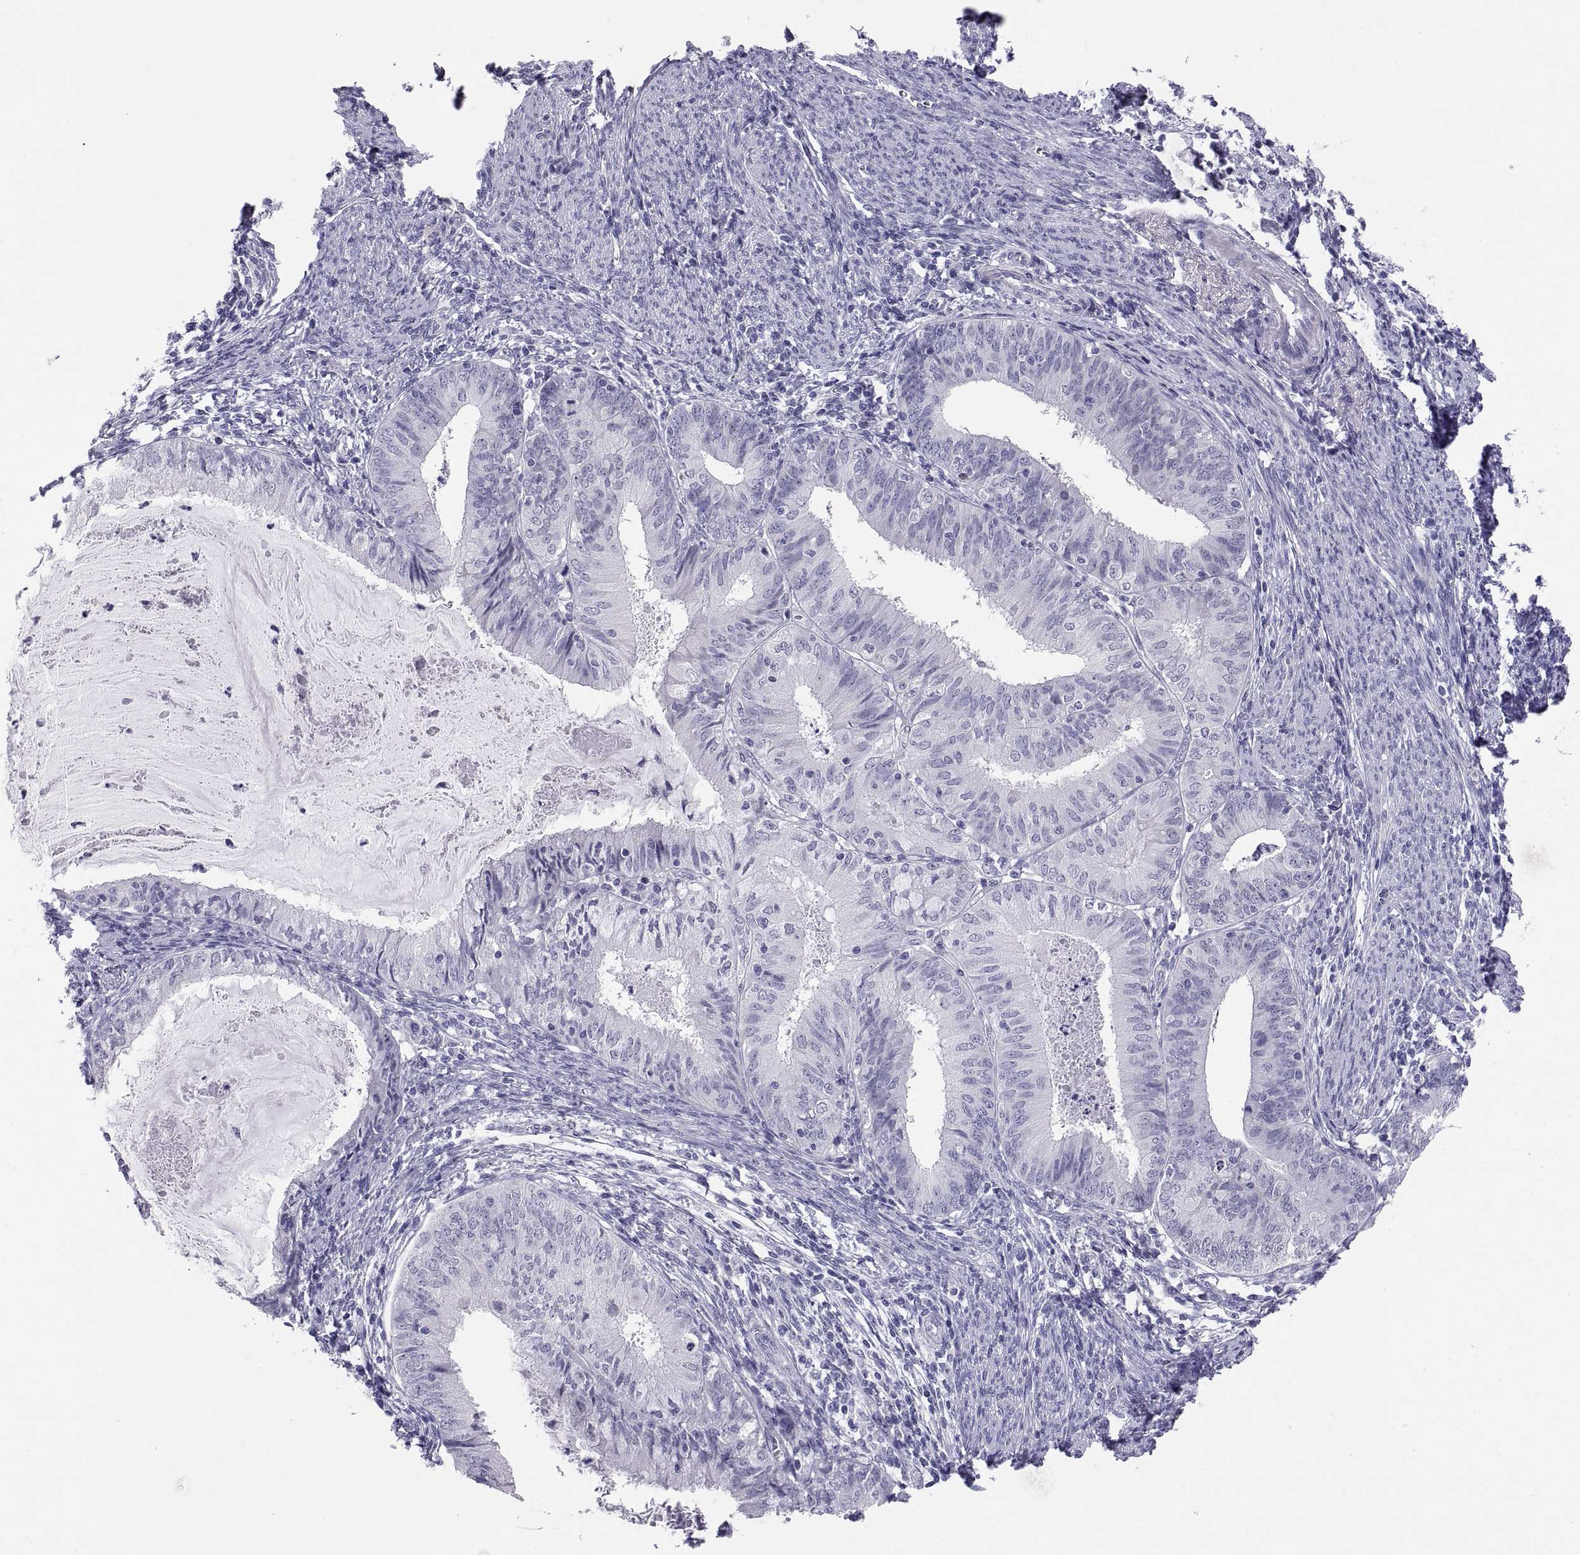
{"staining": {"intensity": "negative", "quantity": "none", "location": "none"}, "tissue": "endometrial cancer", "cell_type": "Tumor cells", "image_type": "cancer", "snomed": [{"axis": "morphology", "description": "Adenocarcinoma, NOS"}, {"axis": "topography", "description": "Endometrium"}], "caption": "This is a photomicrograph of IHC staining of adenocarcinoma (endometrial), which shows no positivity in tumor cells. (DAB (3,3'-diaminobenzidine) IHC, high magnification).", "gene": "TEX13A", "patient": {"sex": "female", "age": 57}}